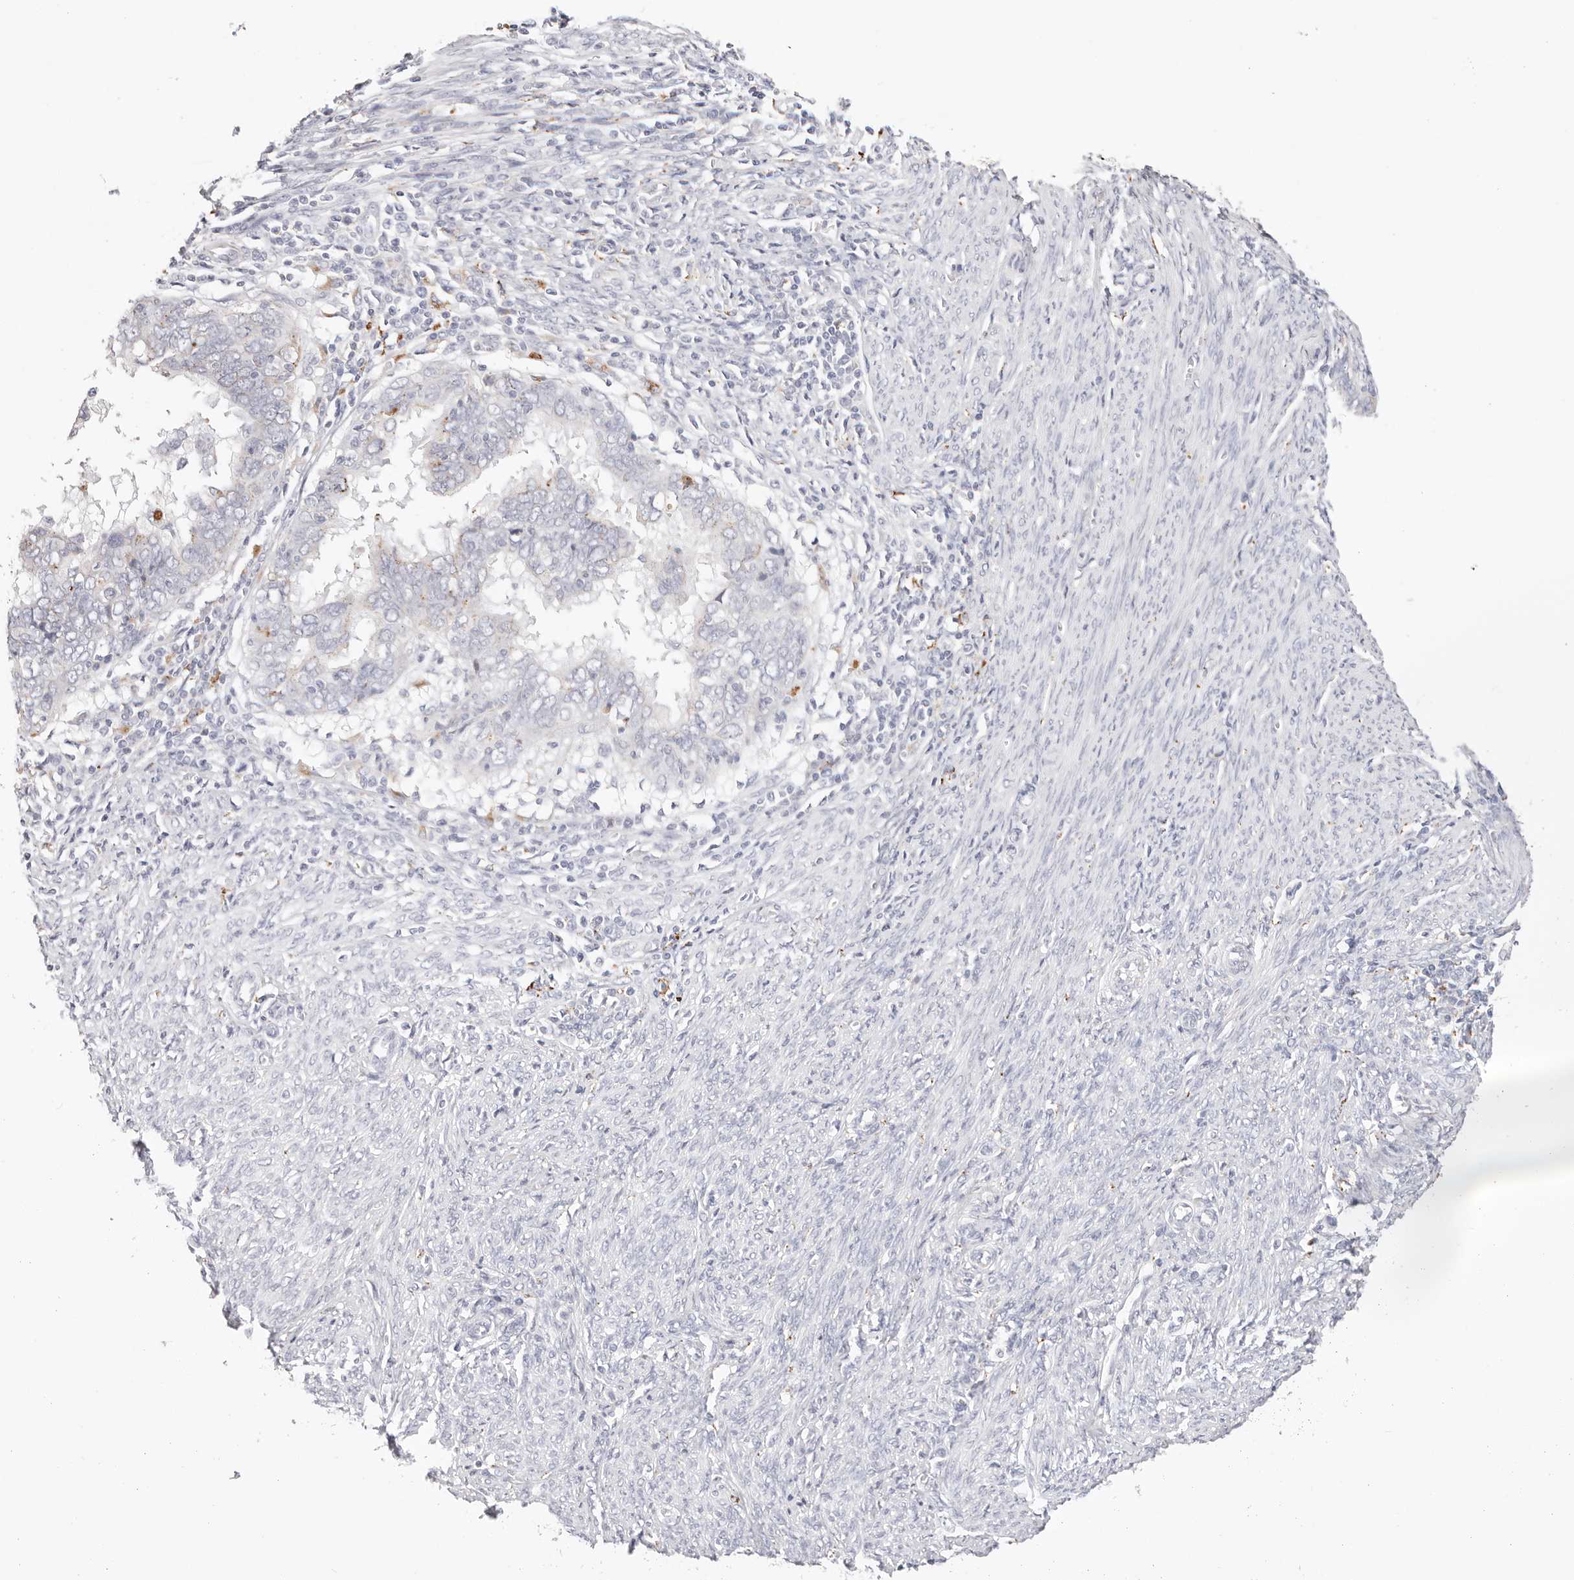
{"staining": {"intensity": "moderate", "quantity": "<25%", "location": "cytoplasmic/membranous"}, "tissue": "endometrial cancer", "cell_type": "Tumor cells", "image_type": "cancer", "snomed": [{"axis": "morphology", "description": "Adenocarcinoma, NOS"}, {"axis": "topography", "description": "Uterus"}], "caption": "IHC (DAB (3,3'-diaminobenzidine)) staining of human endometrial adenocarcinoma exhibits moderate cytoplasmic/membranous protein positivity in approximately <25% of tumor cells.", "gene": "STKLD1", "patient": {"sex": "female", "age": 77}}